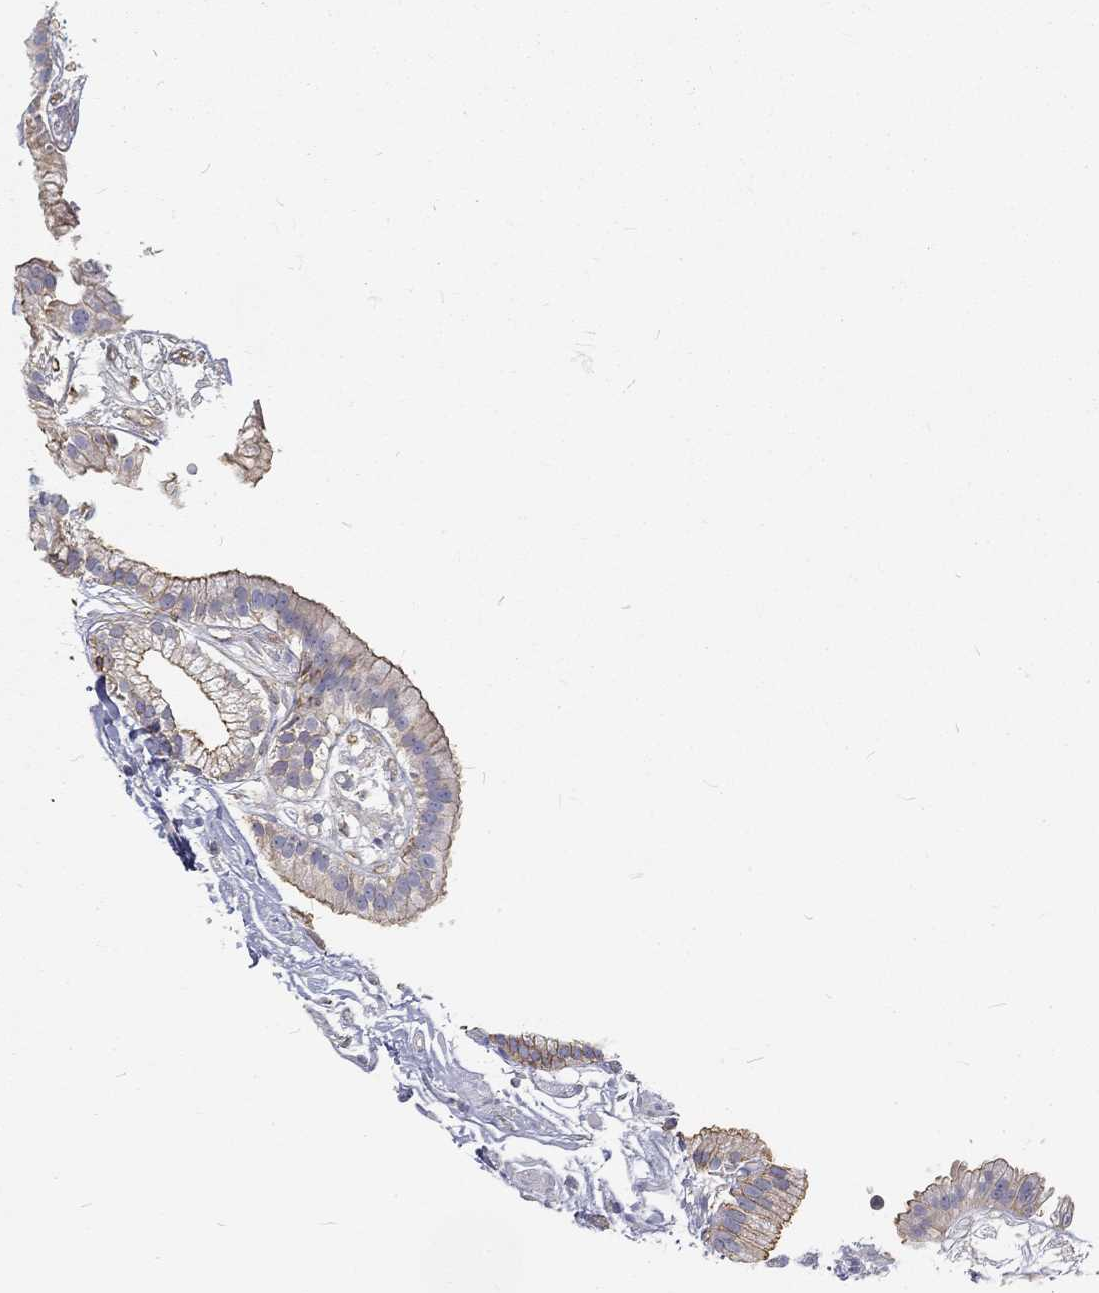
{"staining": {"intensity": "moderate", "quantity": "<25%", "location": "cytoplasmic/membranous"}, "tissue": "gallbladder", "cell_type": "Glandular cells", "image_type": "normal", "snomed": [{"axis": "morphology", "description": "Normal tissue, NOS"}, {"axis": "topography", "description": "Gallbladder"}], "caption": "Gallbladder stained with a brown dye exhibits moderate cytoplasmic/membranous positive staining in about <25% of glandular cells.", "gene": "MTMR11", "patient": {"sex": "female", "age": 45}}